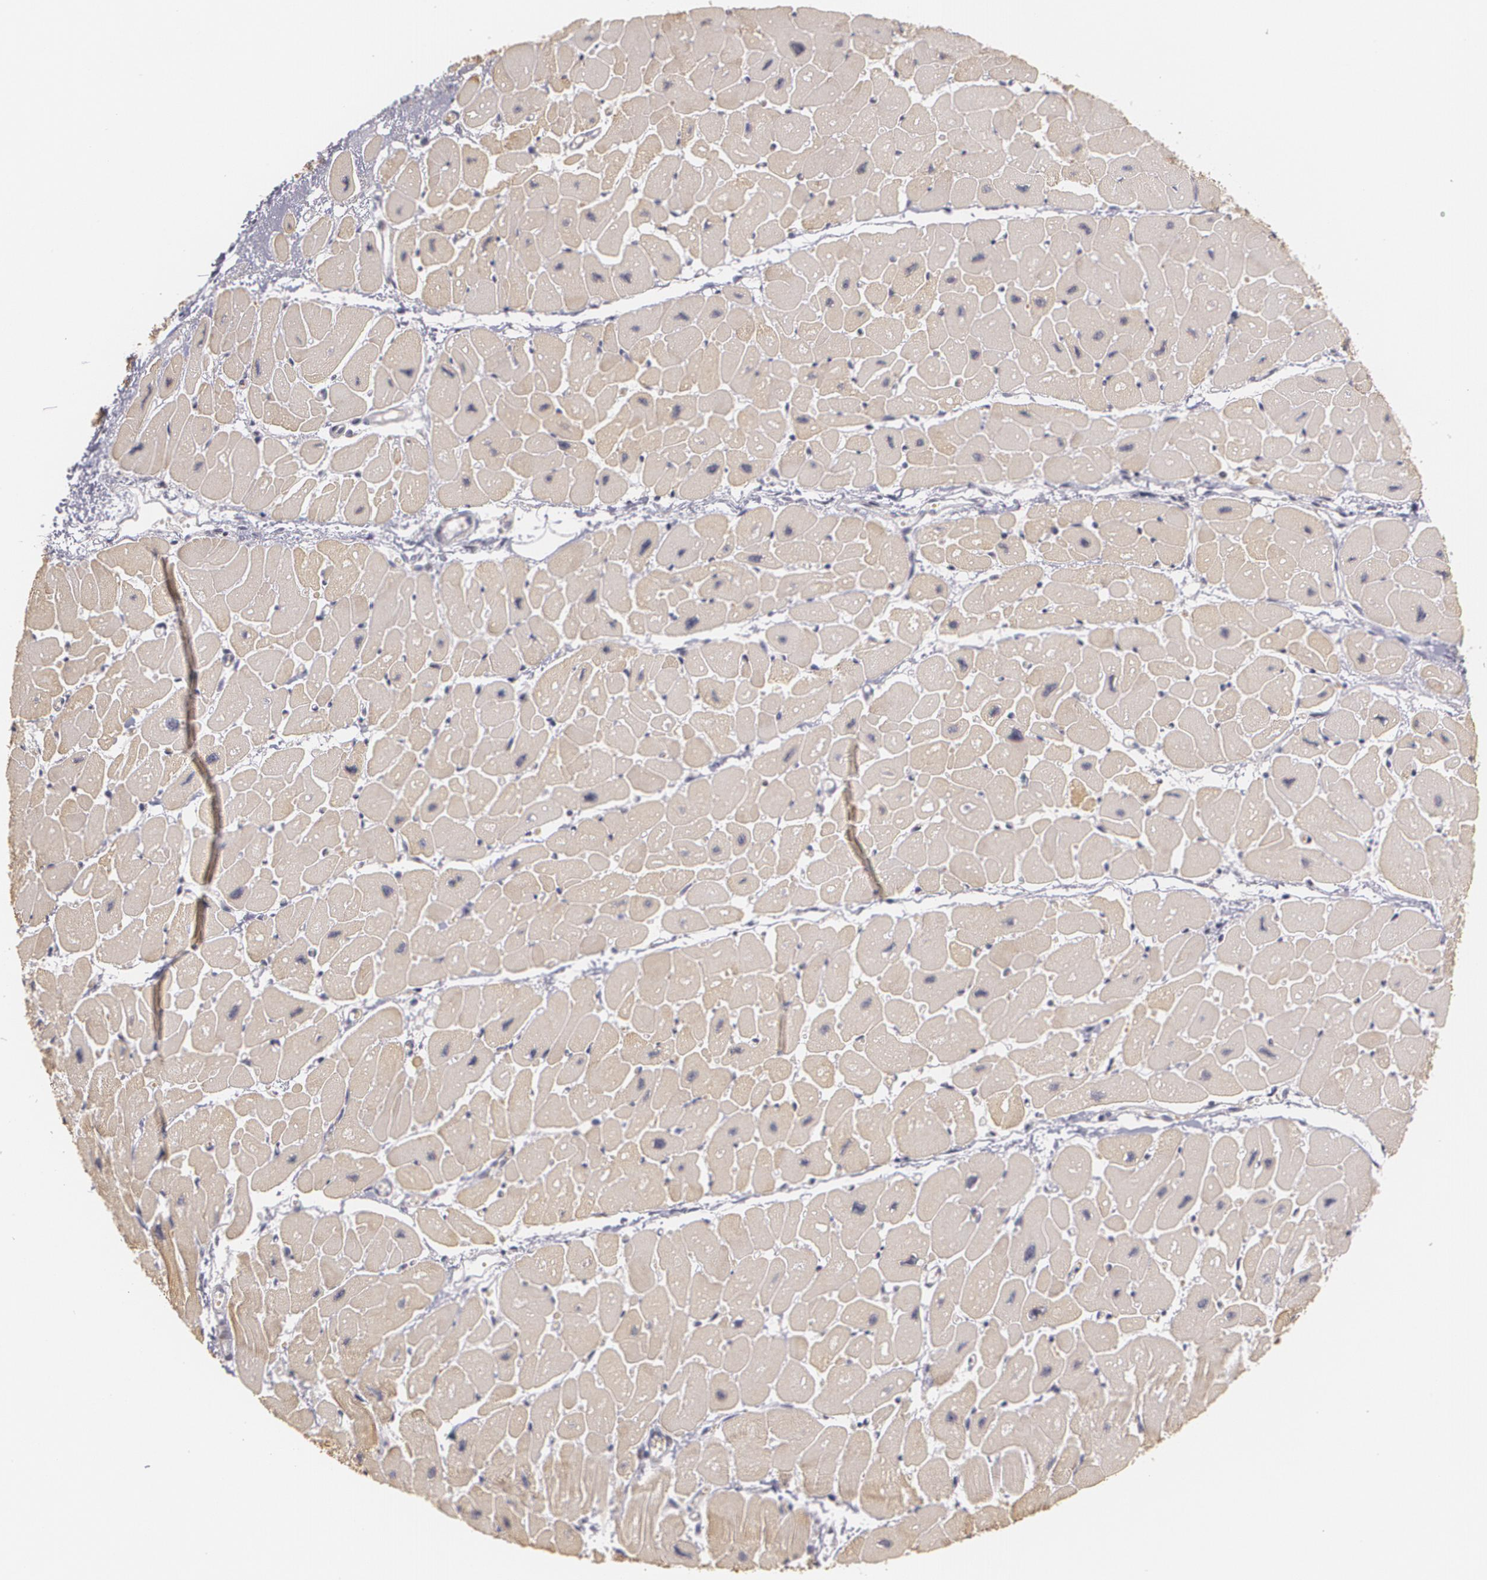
{"staining": {"intensity": "weak", "quantity": ">75%", "location": "cytoplasmic/membranous"}, "tissue": "heart muscle", "cell_type": "Cardiomyocytes", "image_type": "normal", "snomed": [{"axis": "morphology", "description": "Normal tissue, NOS"}, {"axis": "topography", "description": "Heart"}], "caption": "A brown stain labels weak cytoplasmic/membranous staining of a protein in cardiomyocytes of normal human heart muscle. (DAB (3,3'-diaminobenzidine) = brown stain, brightfield microscopy at high magnification).", "gene": "ZBTB16", "patient": {"sex": "female", "age": 54}}